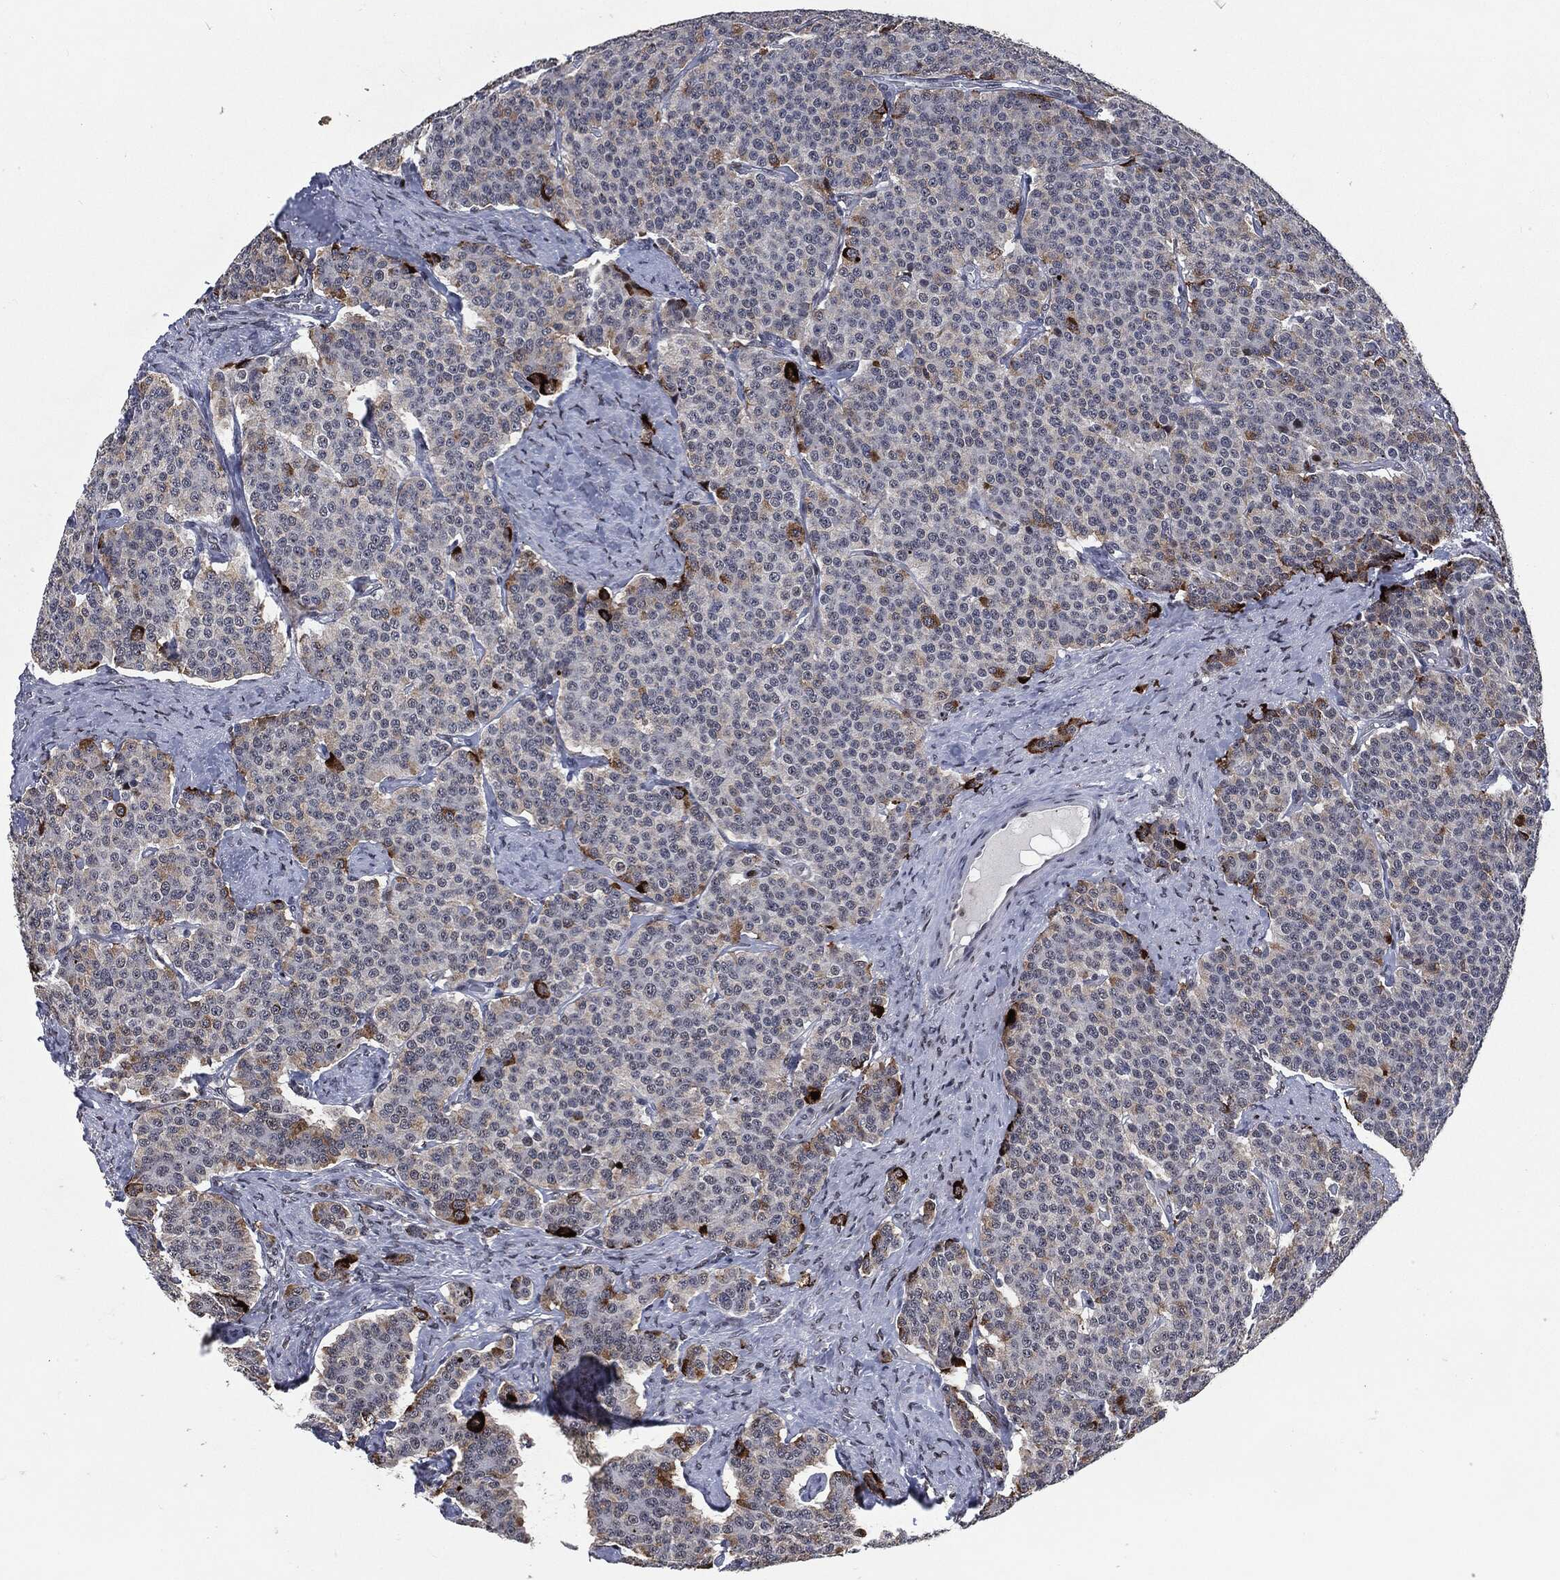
{"staining": {"intensity": "strong", "quantity": "<25%", "location": "cytoplasmic/membranous"}, "tissue": "carcinoid", "cell_type": "Tumor cells", "image_type": "cancer", "snomed": [{"axis": "morphology", "description": "Carcinoid, malignant, NOS"}, {"axis": "topography", "description": "Small intestine"}], "caption": "This is a micrograph of immunohistochemistry staining of carcinoid (malignant), which shows strong expression in the cytoplasmic/membranous of tumor cells.", "gene": "AKT2", "patient": {"sex": "female", "age": 58}}